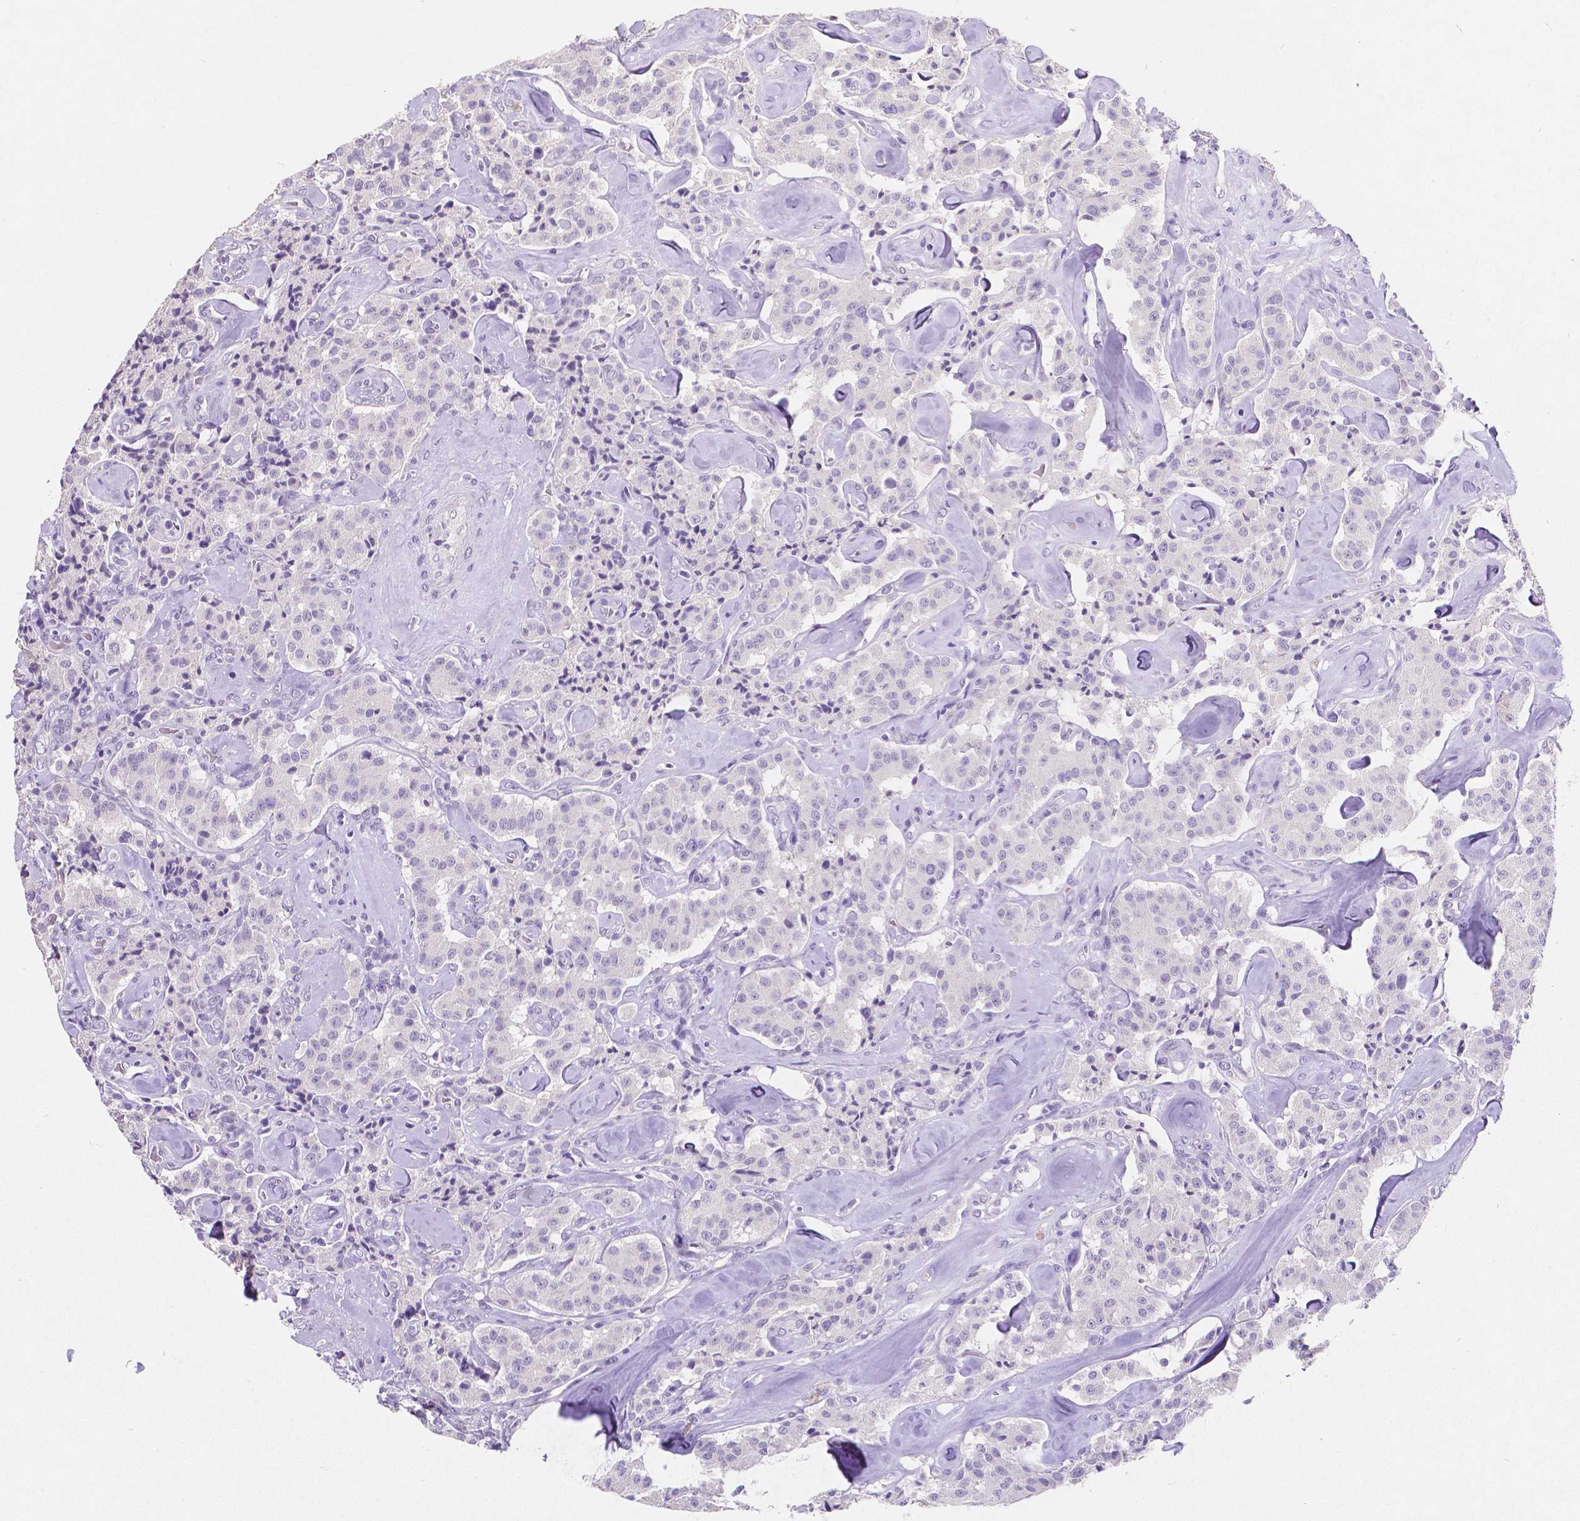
{"staining": {"intensity": "negative", "quantity": "none", "location": "none"}, "tissue": "carcinoid", "cell_type": "Tumor cells", "image_type": "cancer", "snomed": [{"axis": "morphology", "description": "Carcinoid, malignant, NOS"}, {"axis": "topography", "description": "Pancreas"}], "caption": "Image shows no protein positivity in tumor cells of carcinoid tissue.", "gene": "SATB2", "patient": {"sex": "male", "age": 41}}